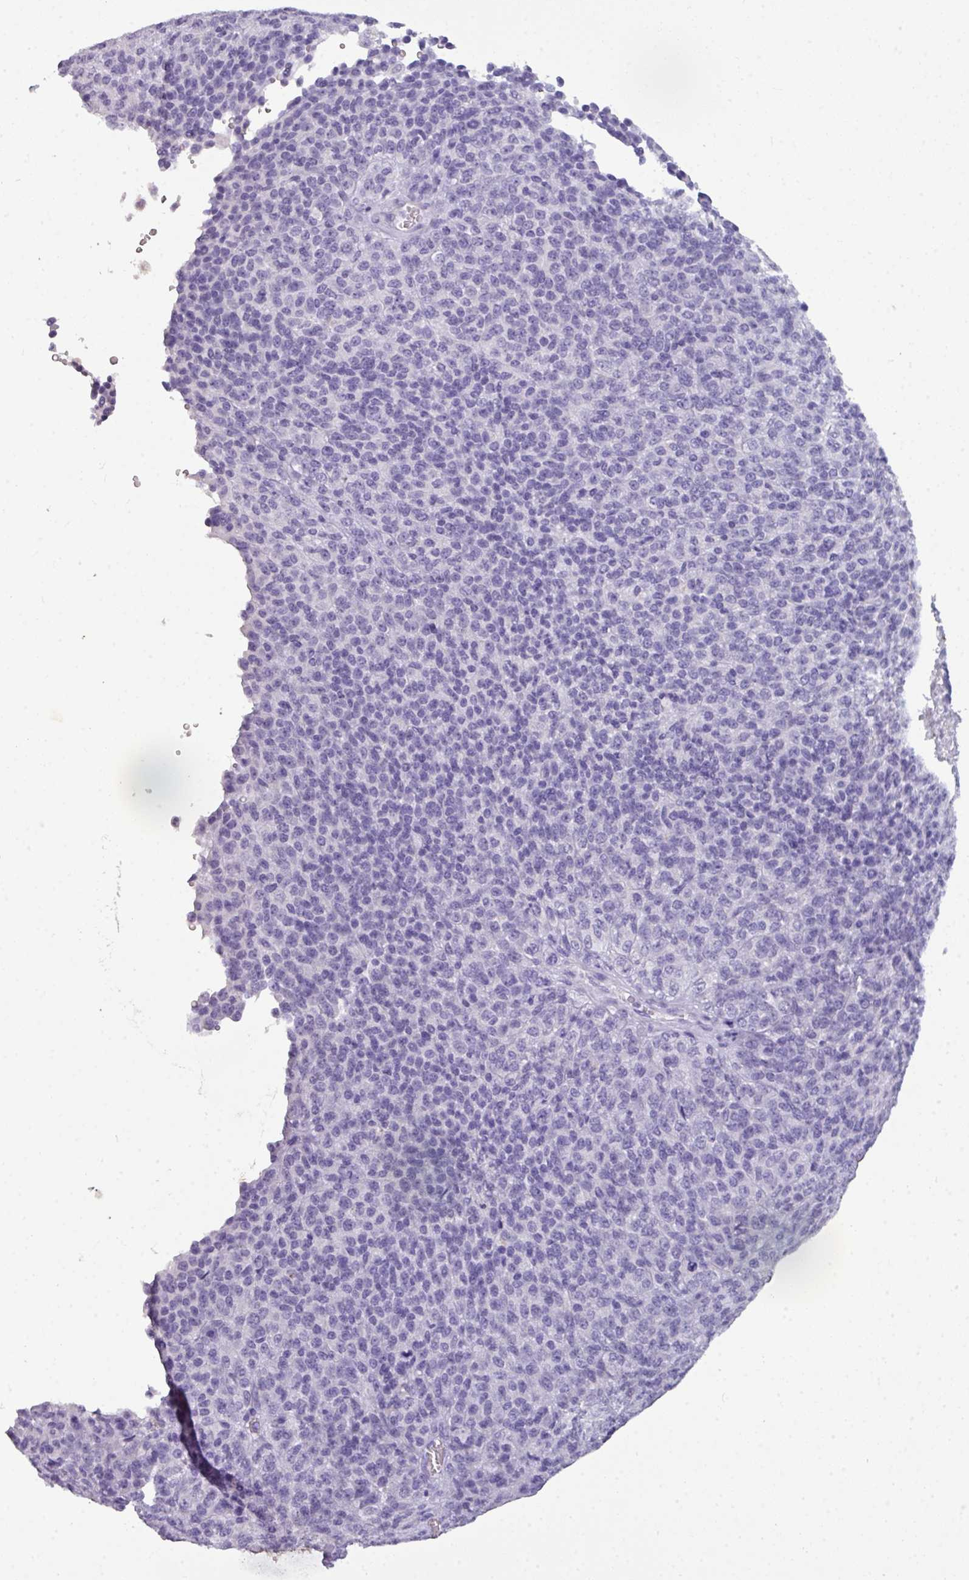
{"staining": {"intensity": "negative", "quantity": "none", "location": "none"}, "tissue": "melanoma", "cell_type": "Tumor cells", "image_type": "cancer", "snomed": [{"axis": "morphology", "description": "Malignant melanoma, Metastatic site"}, {"axis": "topography", "description": "Brain"}], "caption": "Immunohistochemistry of malignant melanoma (metastatic site) demonstrates no staining in tumor cells. (DAB immunohistochemistry with hematoxylin counter stain).", "gene": "TMEM91", "patient": {"sex": "female", "age": 56}}